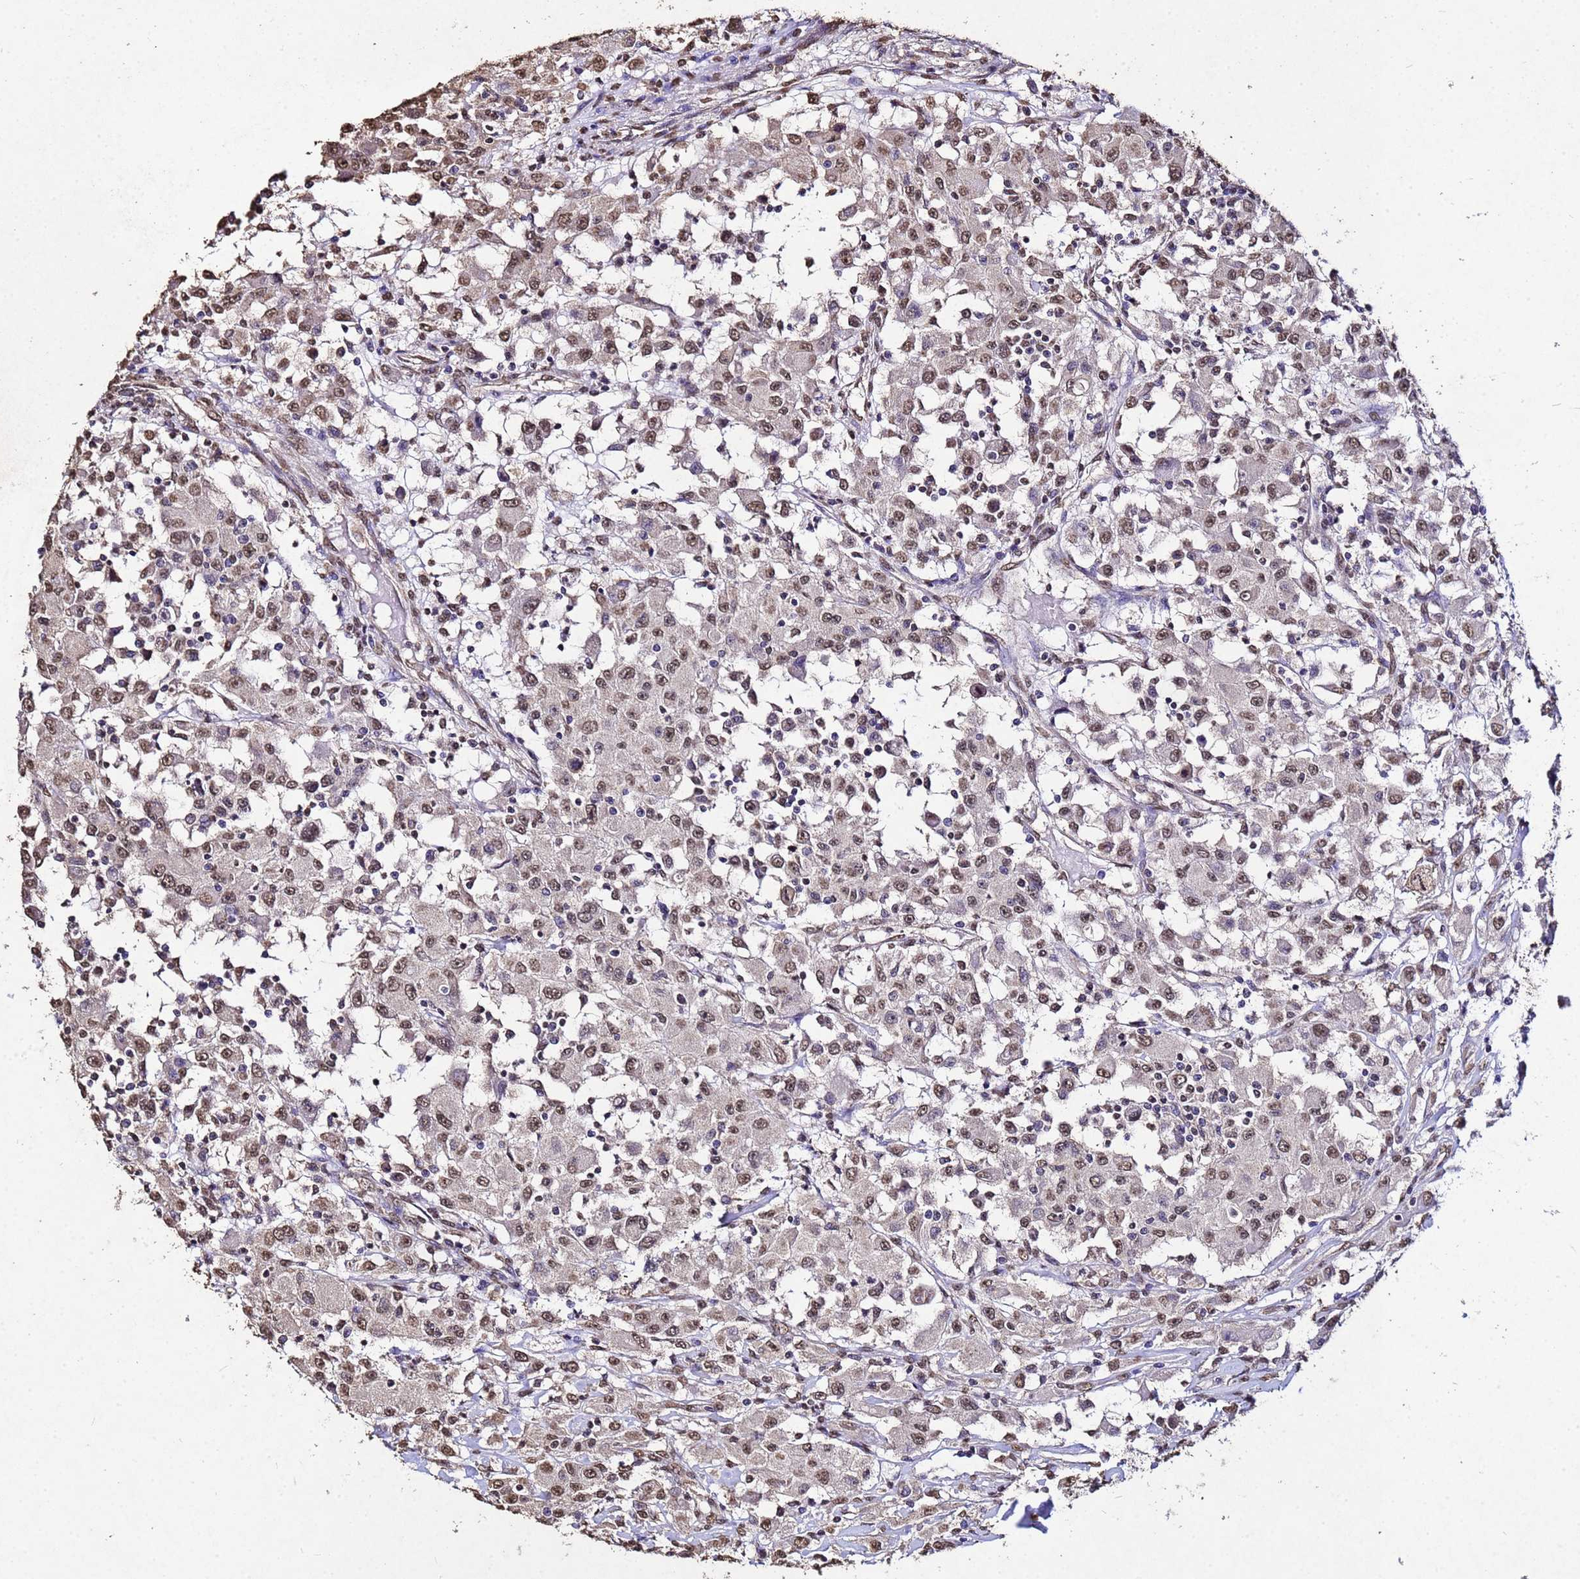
{"staining": {"intensity": "moderate", "quantity": ">75%", "location": "nuclear"}, "tissue": "renal cancer", "cell_type": "Tumor cells", "image_type": "cancer", "snomed": [{"axis": "morphology", "description": "Adenocarcinoma, NOS"}, {"axis": "topography", "description": "Kidney"}], "caption": "There is medium levels of moderate nuclear positivity in tumor cells of renal cancer, as demonstrated by immunohistochemical staining (brown color).", "gene": "MYOCD", "patient": {"sex": "female", "age": 67}}